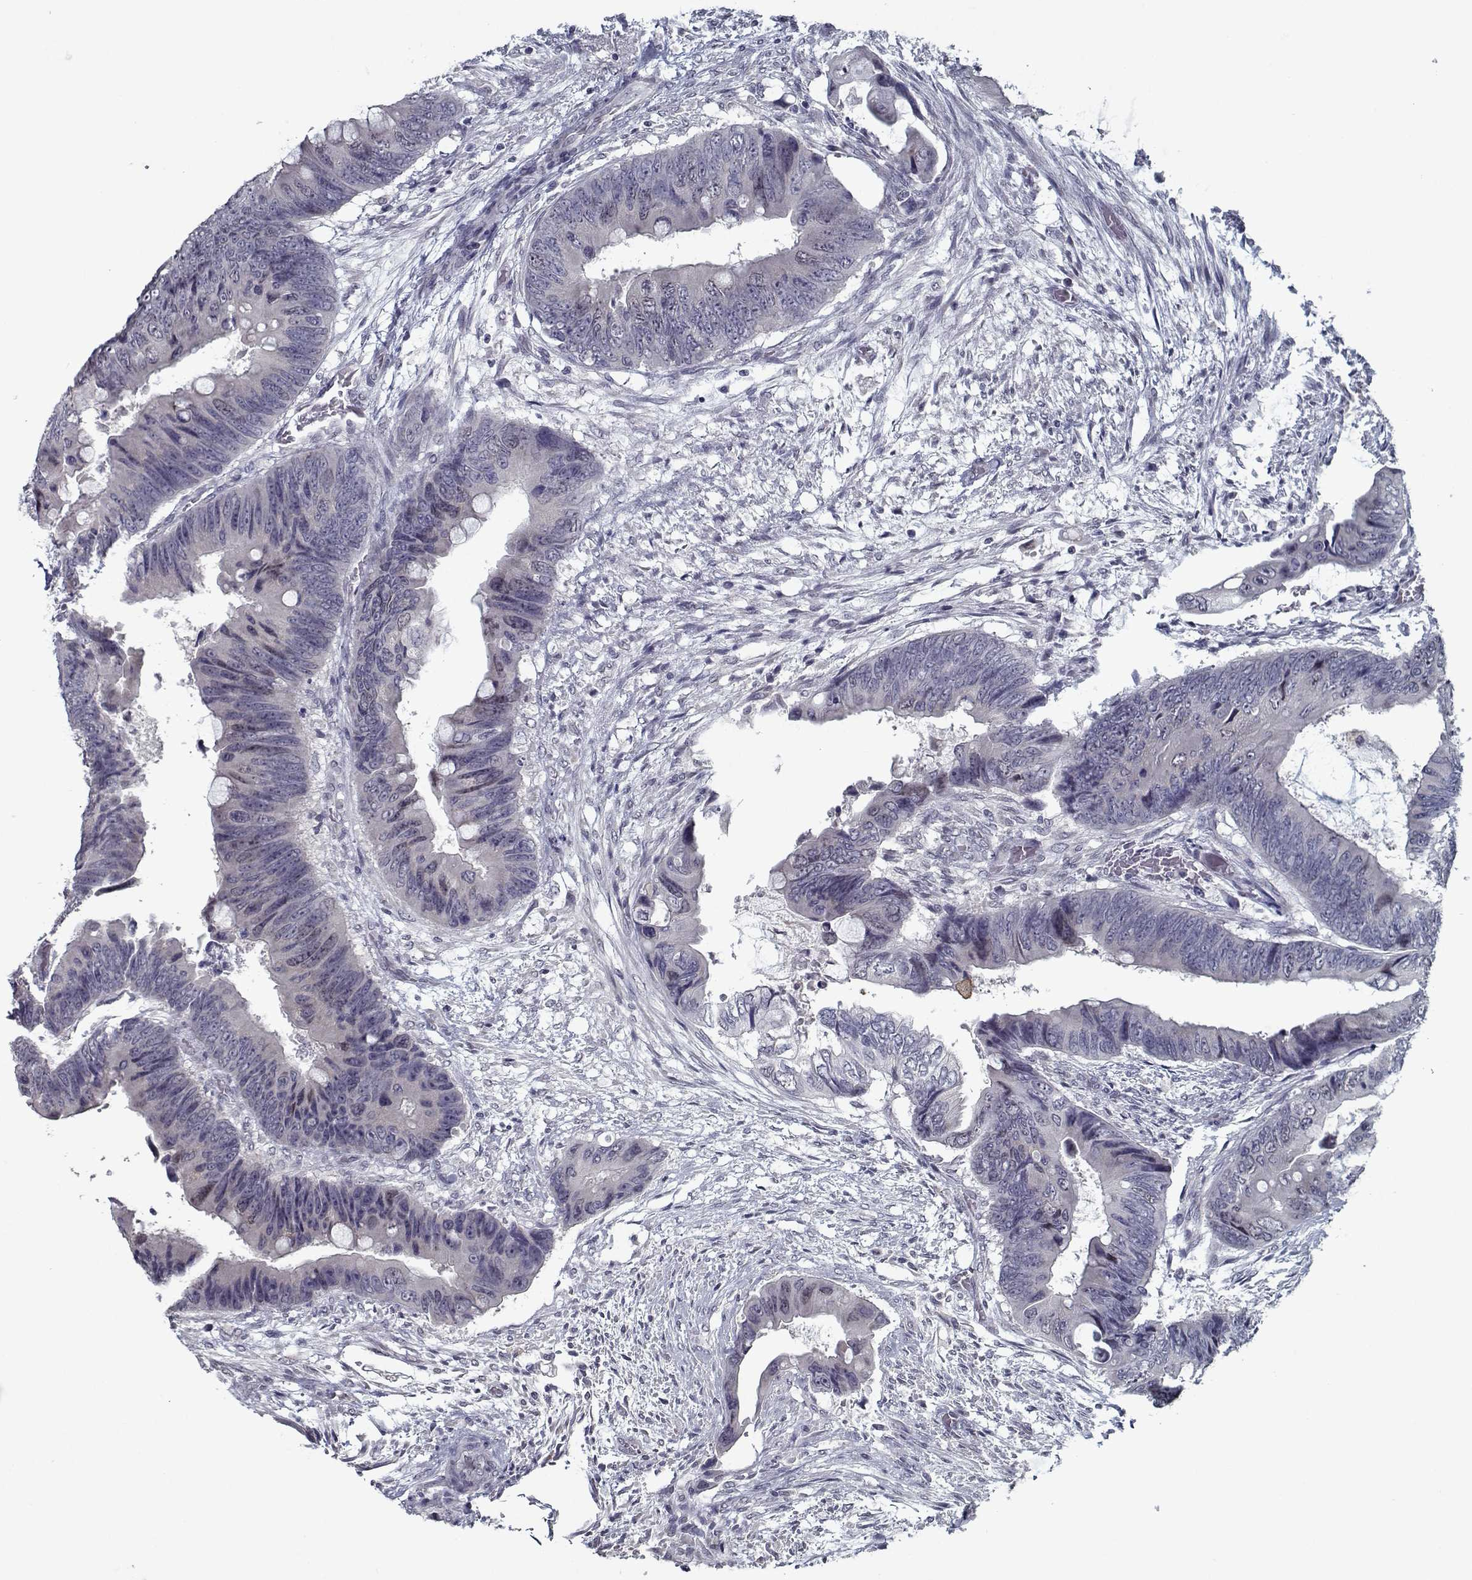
{"staining": {"intensity": "negative", "quantity": "none", "location": "none"}, "tissue": "colorectal cancer", "cell_type": "Tumor cells", "image_type": "cancer", "snomed": [{"axis": "morphology", "description": "Adenocarcinoma, NOS"}, {"axis": "topography", "description": "Rectum"}], "caption": "Colorectal adenocarcinoma stained for a protein using IHC exhibits no staining tumor cells.", "gene": "SEC16B", "patient": {"sex": "male", "age": 63}}